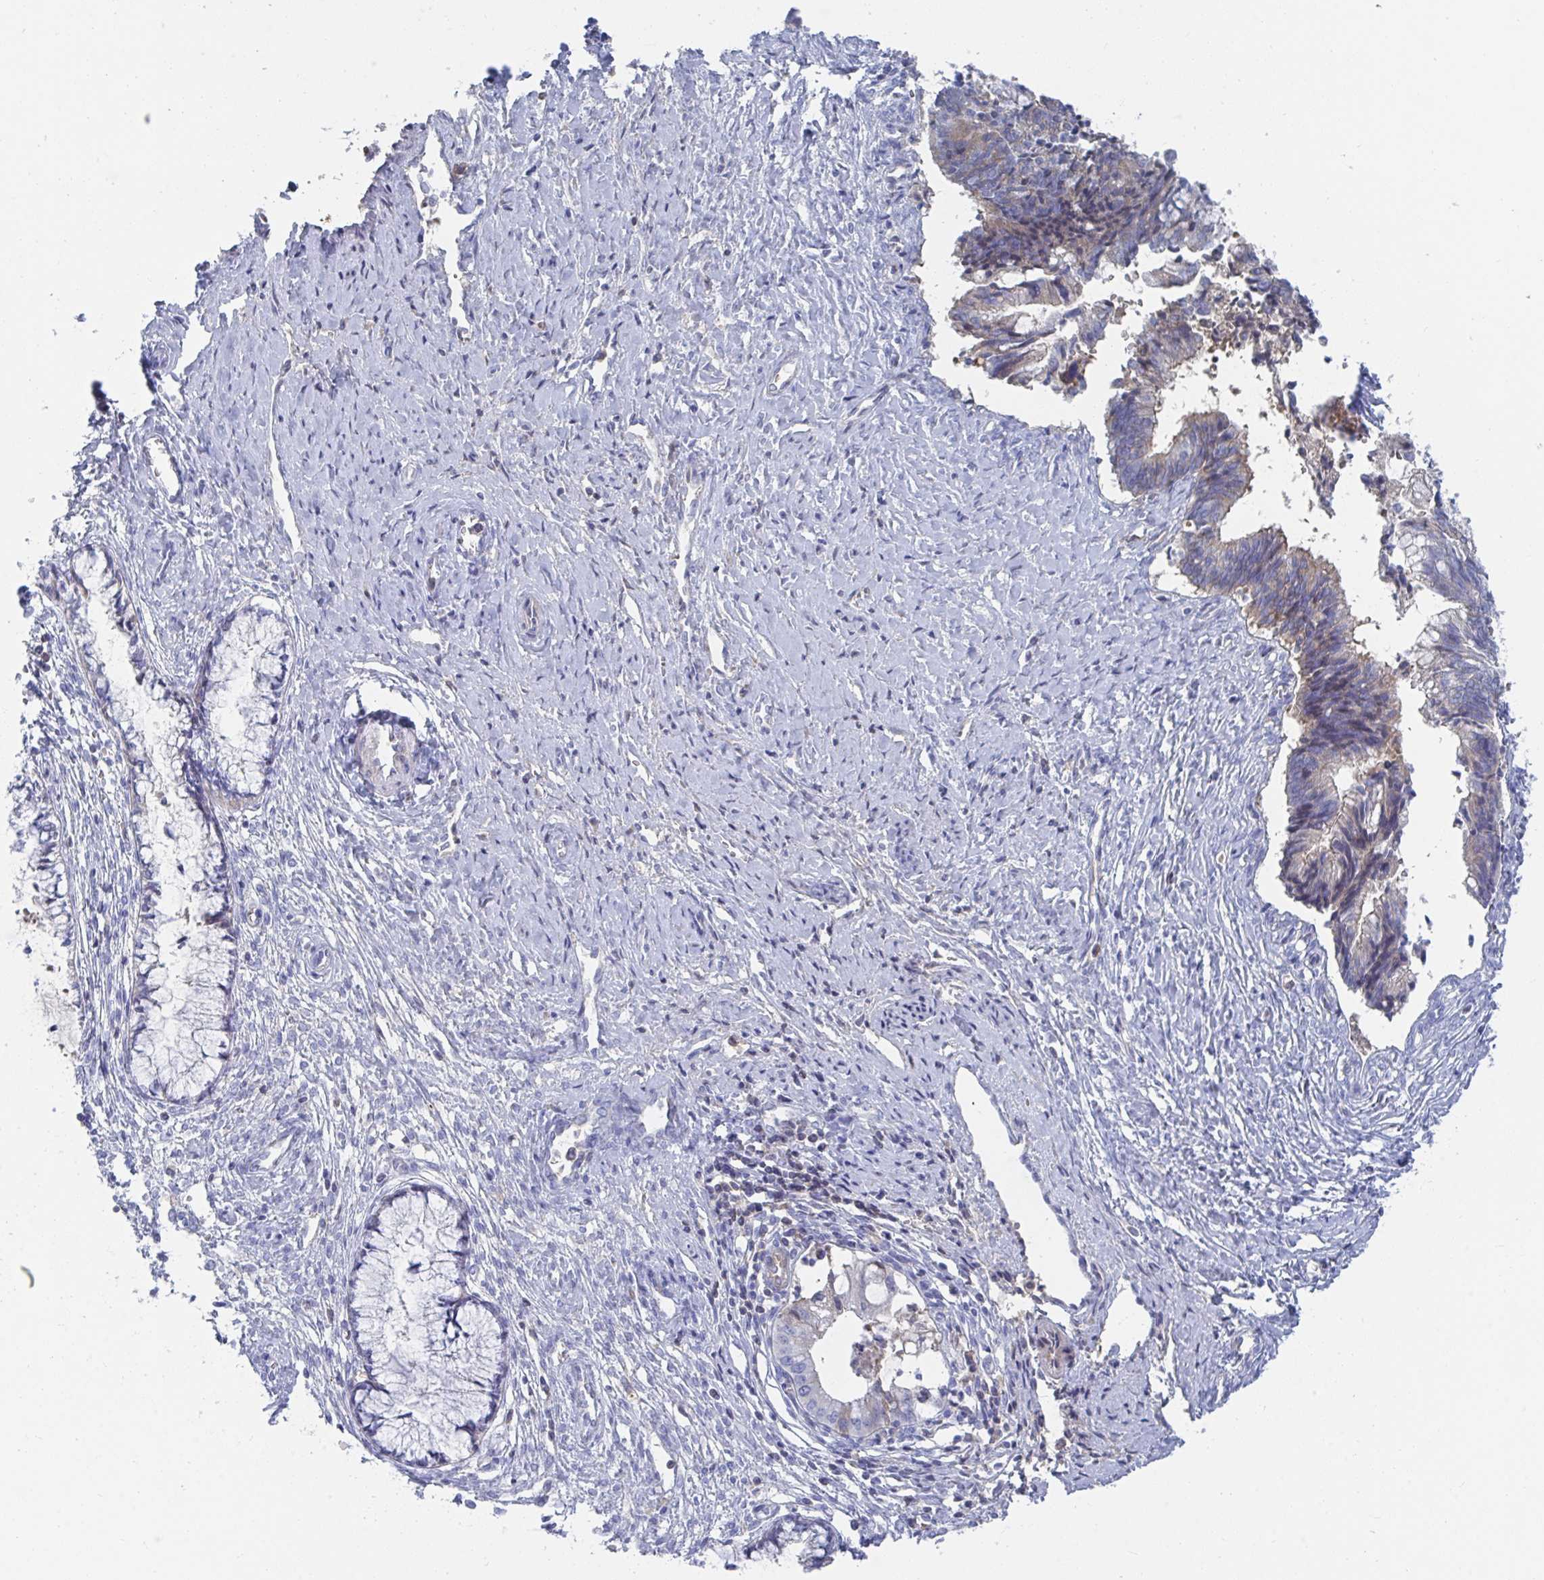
{"staining": {"intensity": "weak", "quantity": "<25%", "location": "cytoplasmic/membranous"}, "tissue": "cervical cancer", "cell_type": "Tumor cells", "image_type": "cancer", "snomed": [{"axis": "morphology", "description": "Adenocarcinoma, NOS"}, {"axis": "topography", "description": "Cervix"}], "caption": "IHC of adenocarcinoma (cervical) reveals no staining in tumor cells.", "gene": "TNFAIP6", "patient": {"sex": "female", "age": 44}}